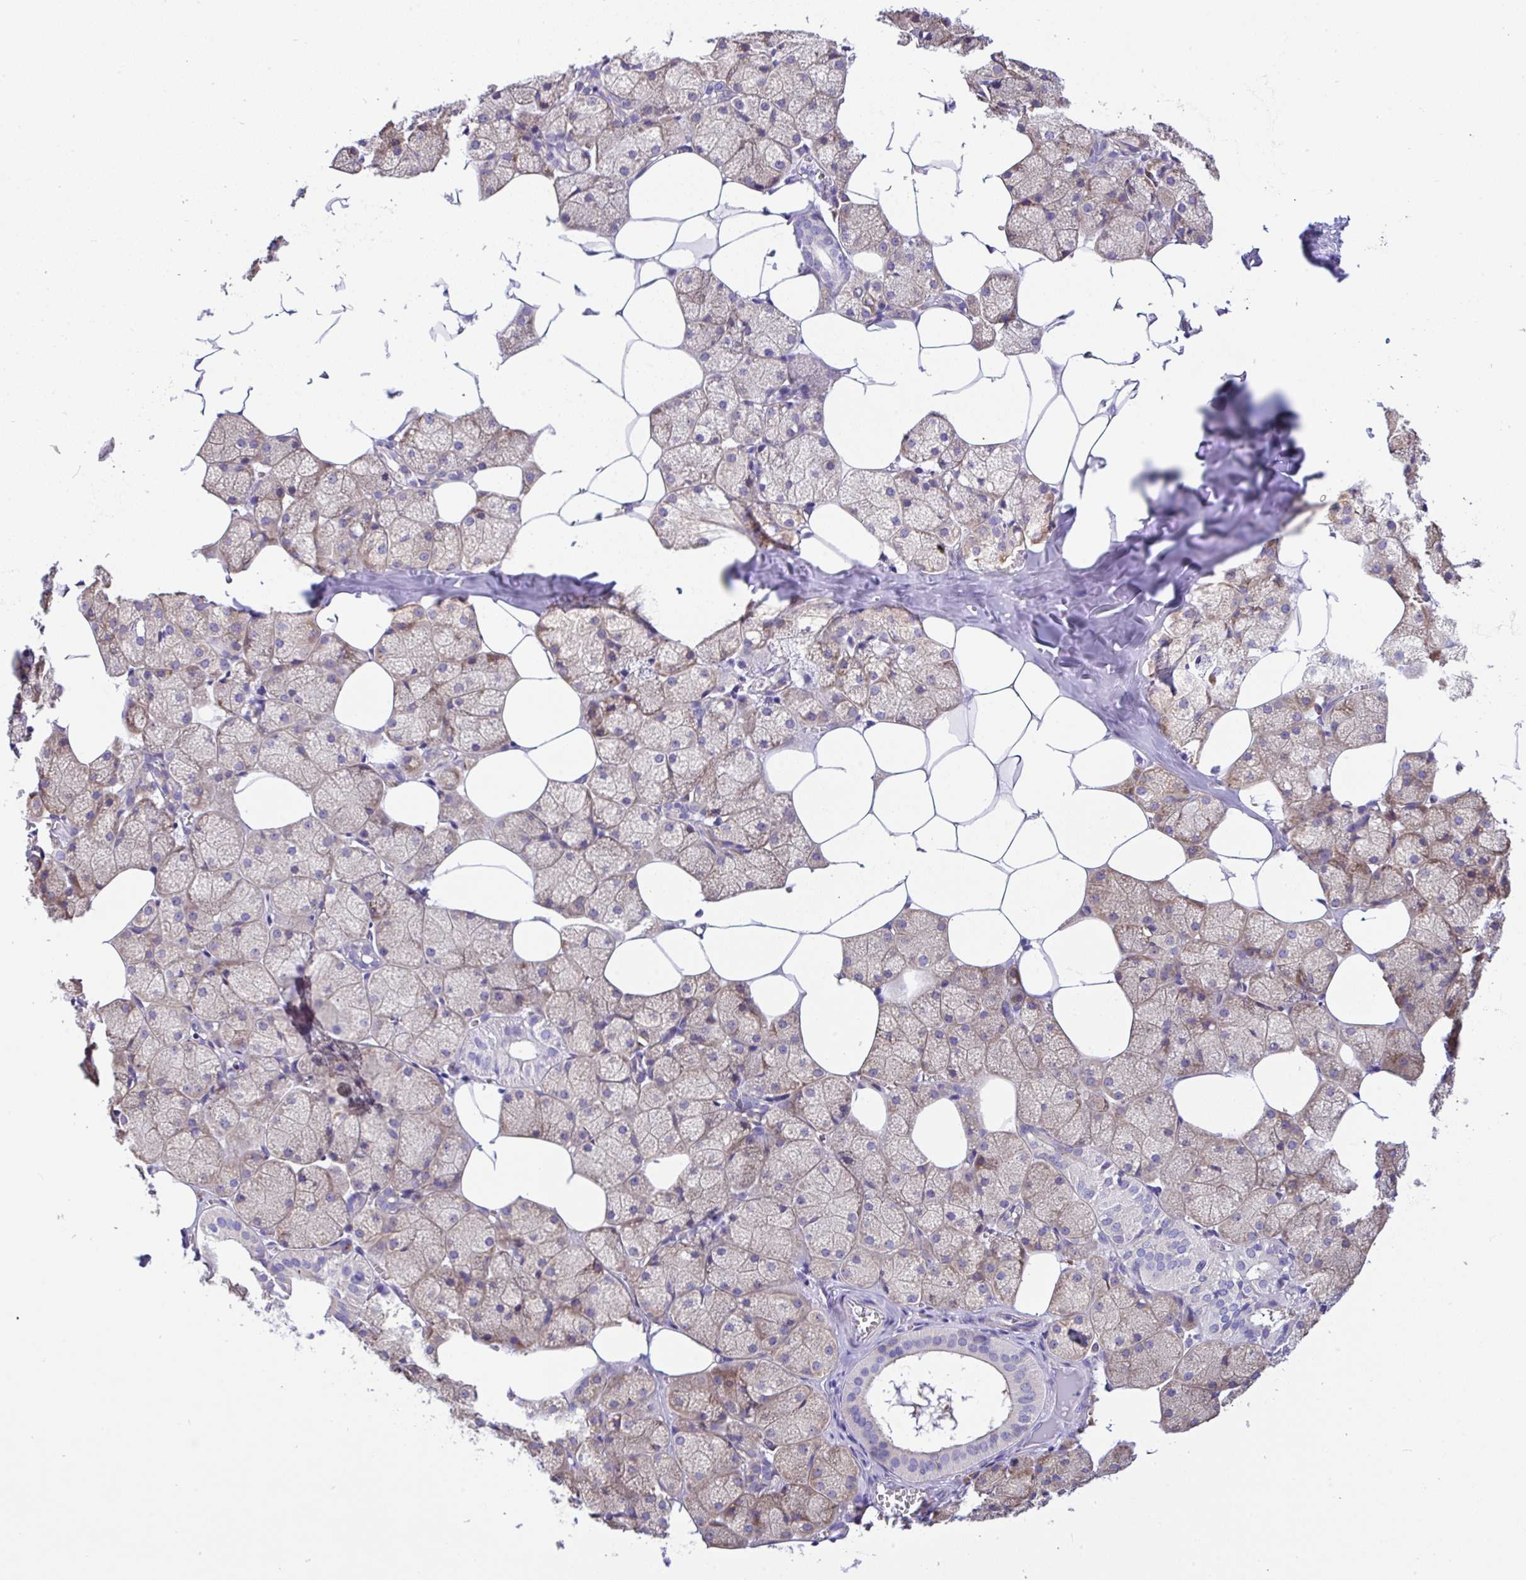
{"staining": {"intensity": "moderate", "quantity": "25%-75%", "location": "cytoplasmic/membranous"}, "tissue": "salivary gland", "cell_type": "Glandular cells", "image_type": "normal", "snomed": [{"axis": "morphology", "description": "Normal tissue, NOS"}, {"axis": "topography", "description": "Salivary gland"}, {"axis": "topography", "description": "Peripheral nerve tissue"}], "caption": "Protein positivity by immunohistochemistry (IHC) shows moderate cytoplasmic/membranous staining in approximately 25%-75% of glandular cells in normal salivary gland. (DAB = brown stain, brightfield microscopy at high magnification).", "gene": "GFPT2", "patient": {"sex": "male", "age": 38}}